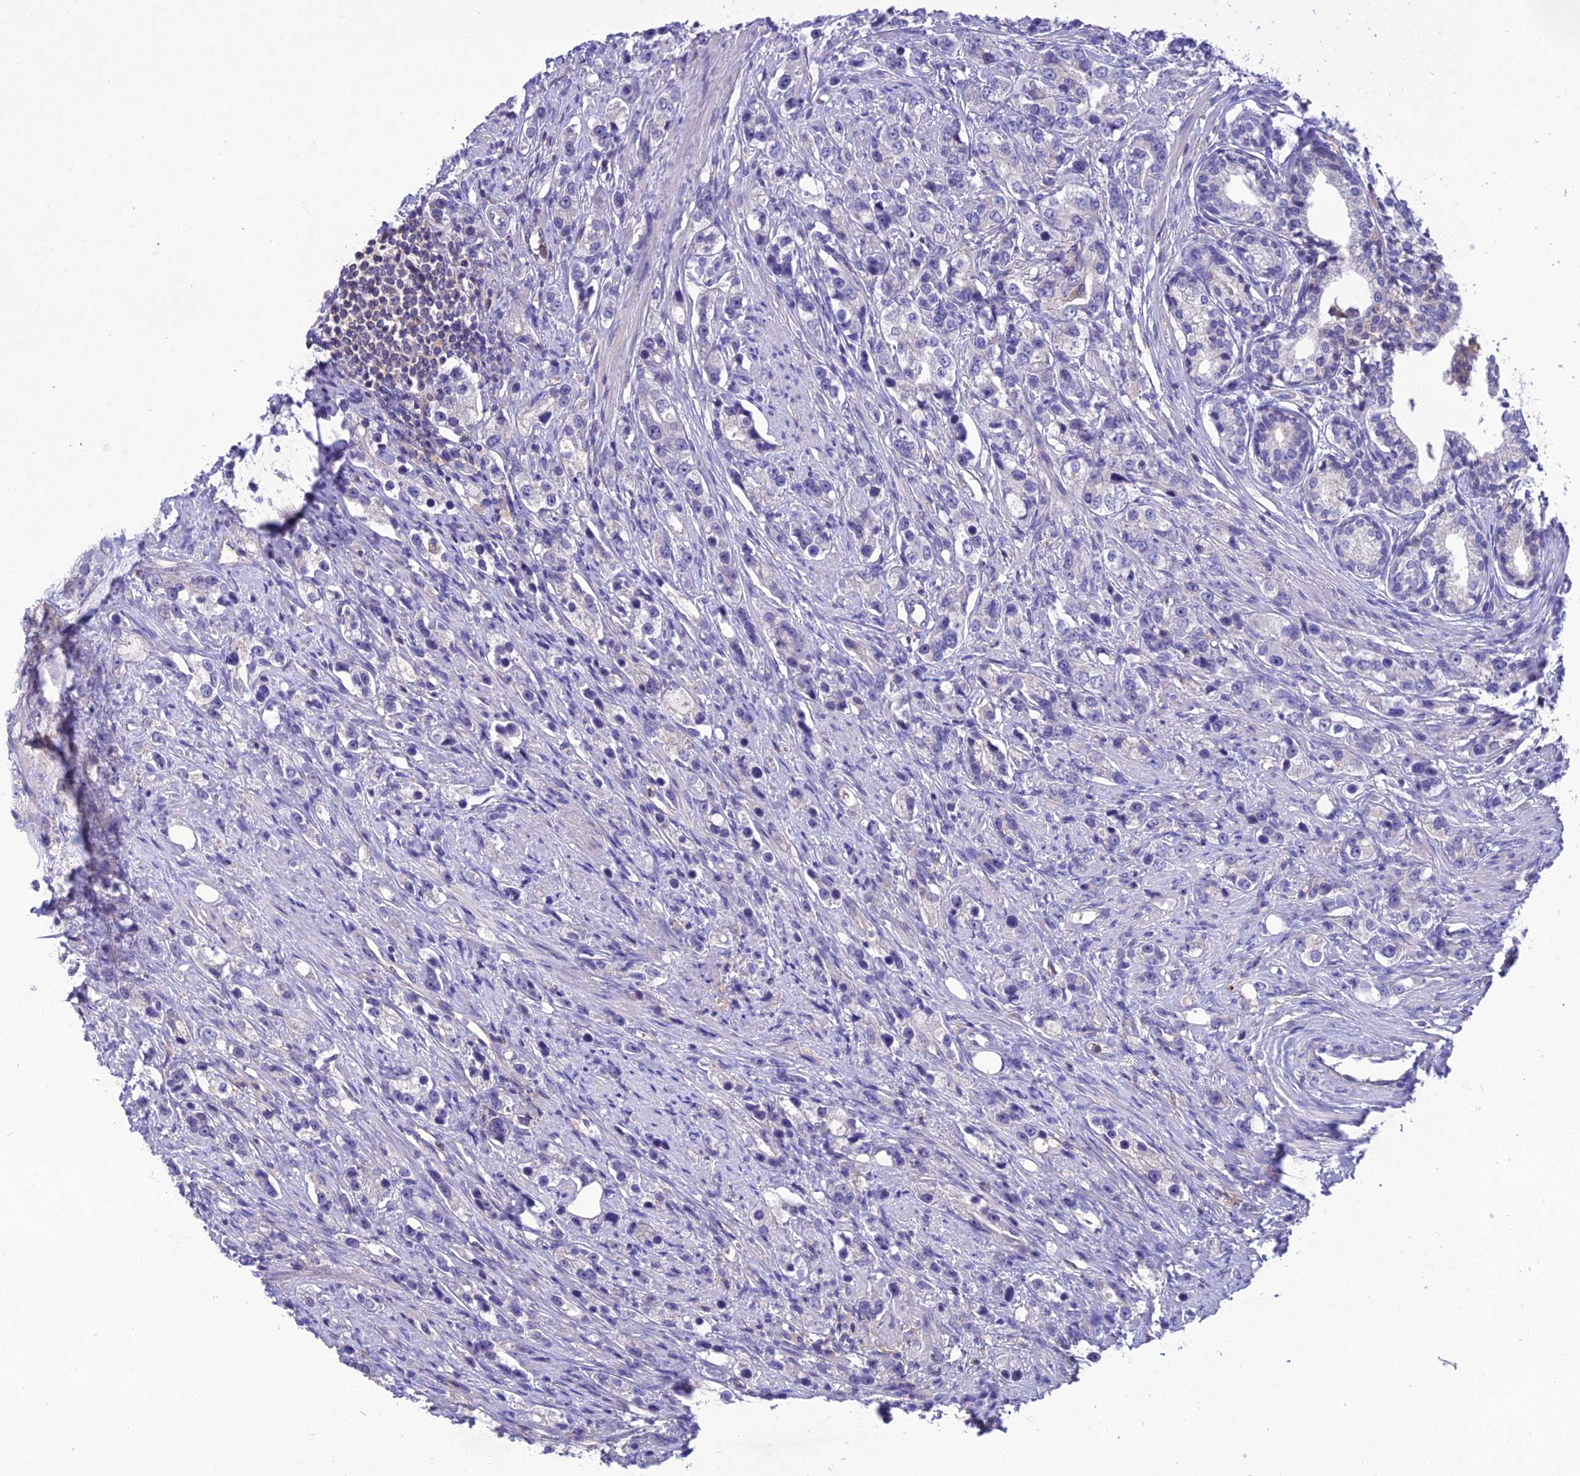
{"staining": {"intensity": "negative", "quantity": "none", "location": "none"}, "tissue": "prostate cancer", "cell_type": "Tumor cells", "image_type": "cancer", "snomed": [{"axis": "morphology", "description": "Adenocarcinoma, High grade"}, {"axis": "topography", "description": "Prostate"}], "caption": "A high-resolution image shows immunohistochemistry (IHC) staining of prostate cancer, which demonstrates no significant staining in tumor cells.", "gene": "SNX24", "patient": {"sex": "male", "age": 63}}